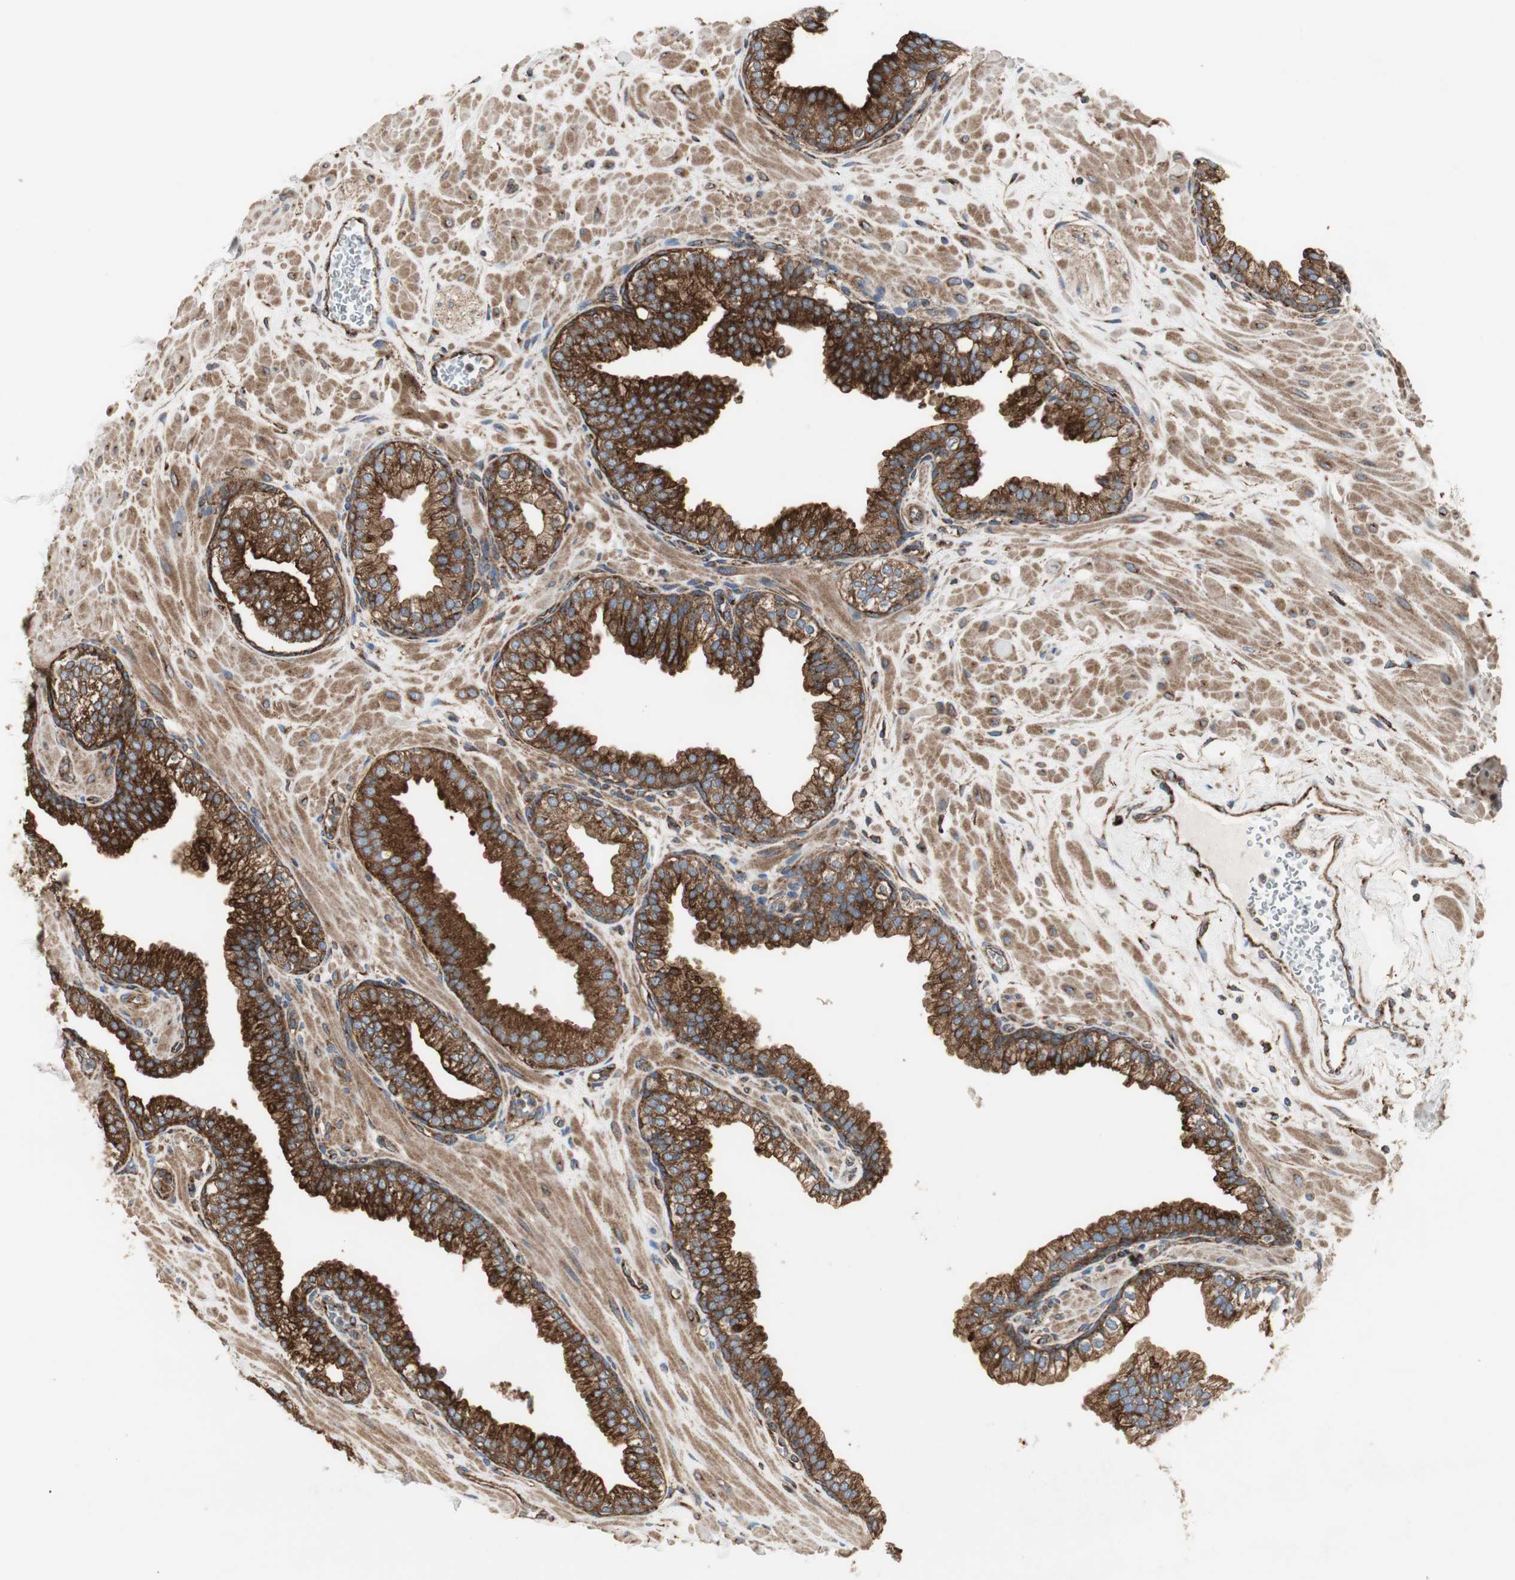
{"staining": {"intensity": "strong", "quantity": ">75%", "location": "cytoplasmic/membranous"}, "tissue": "prostate", "cell_type": "Glandular cells", "image_type": "normal", "snomed": [{"axis": "morphology", "description": "Normal tissue, NOS"}, {"axis": "topography", "description": "Prostate"}], "caption": "Prostate stained for a protein displays strong cytoplasmic/membranous positivity in glandular cells. (DAB (3,3'-diaminobenzidine) IHC with brightfield microscopy, high magnification).", "gene": "H6PD", "patient": {"sex": "male", "age": 60}}